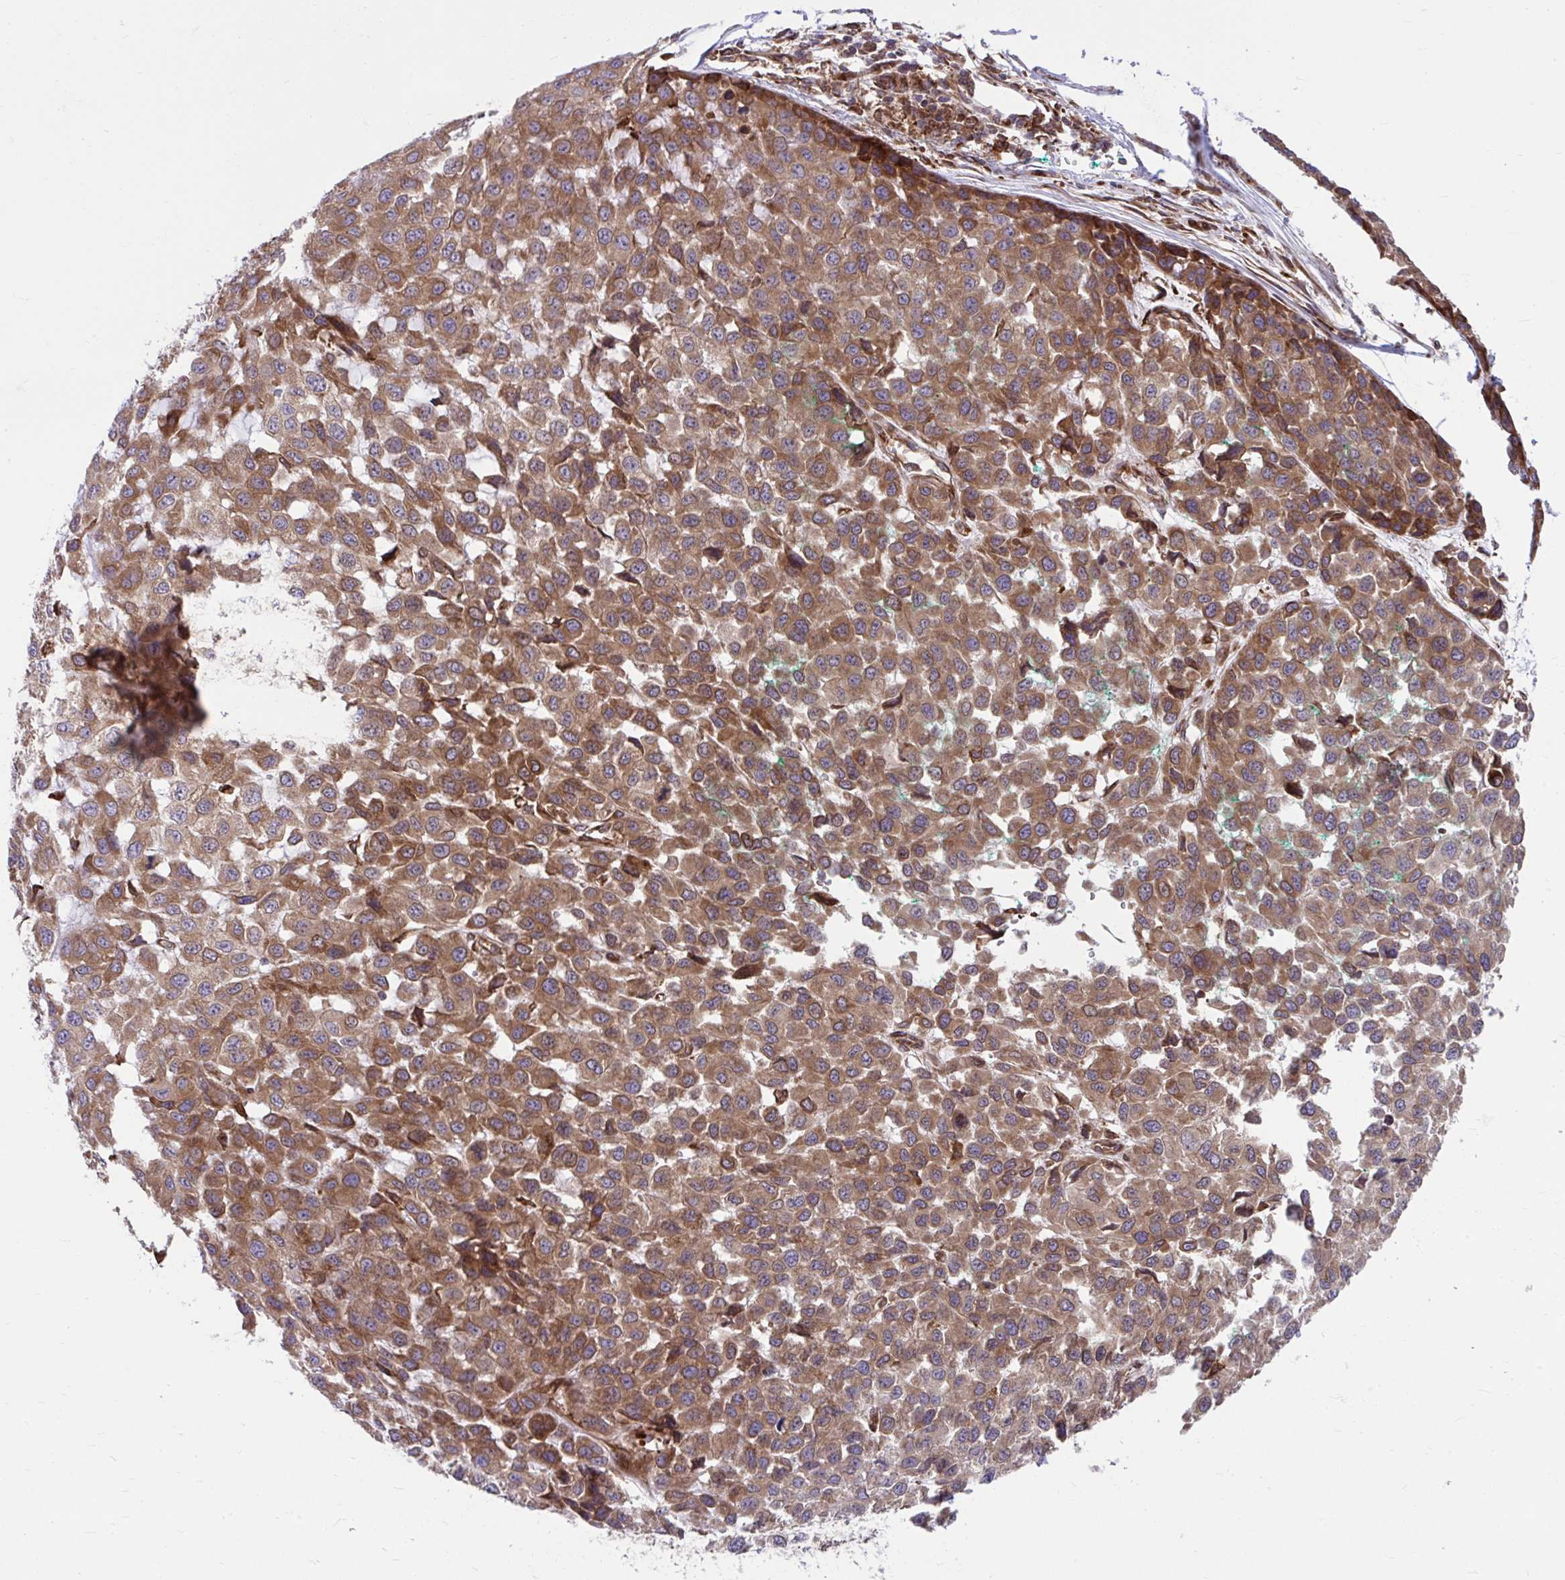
{"staining": {"intensity": "moderate", "quantity": ">75%", "location": "cytoplasmic/membranous"}, "tissue": "melanoma", "cell_type": "Tumor cells", "image_type": "cancer", "snomed": [{"axis": "morphology", "description": "Malignant melanoma, NOS"}, {"axis": "topography", "description": "Skin"}], "caption": "This micrograph shows malignant melanoma stained with IHC to label a protein in brown. The cytoplasmic/membranous of tumor cells show moderate positivity for the protein. Nuclei are counter-stained blue.", "gene": "STIM2", "patient": {"sex": "male", "age": 62}}